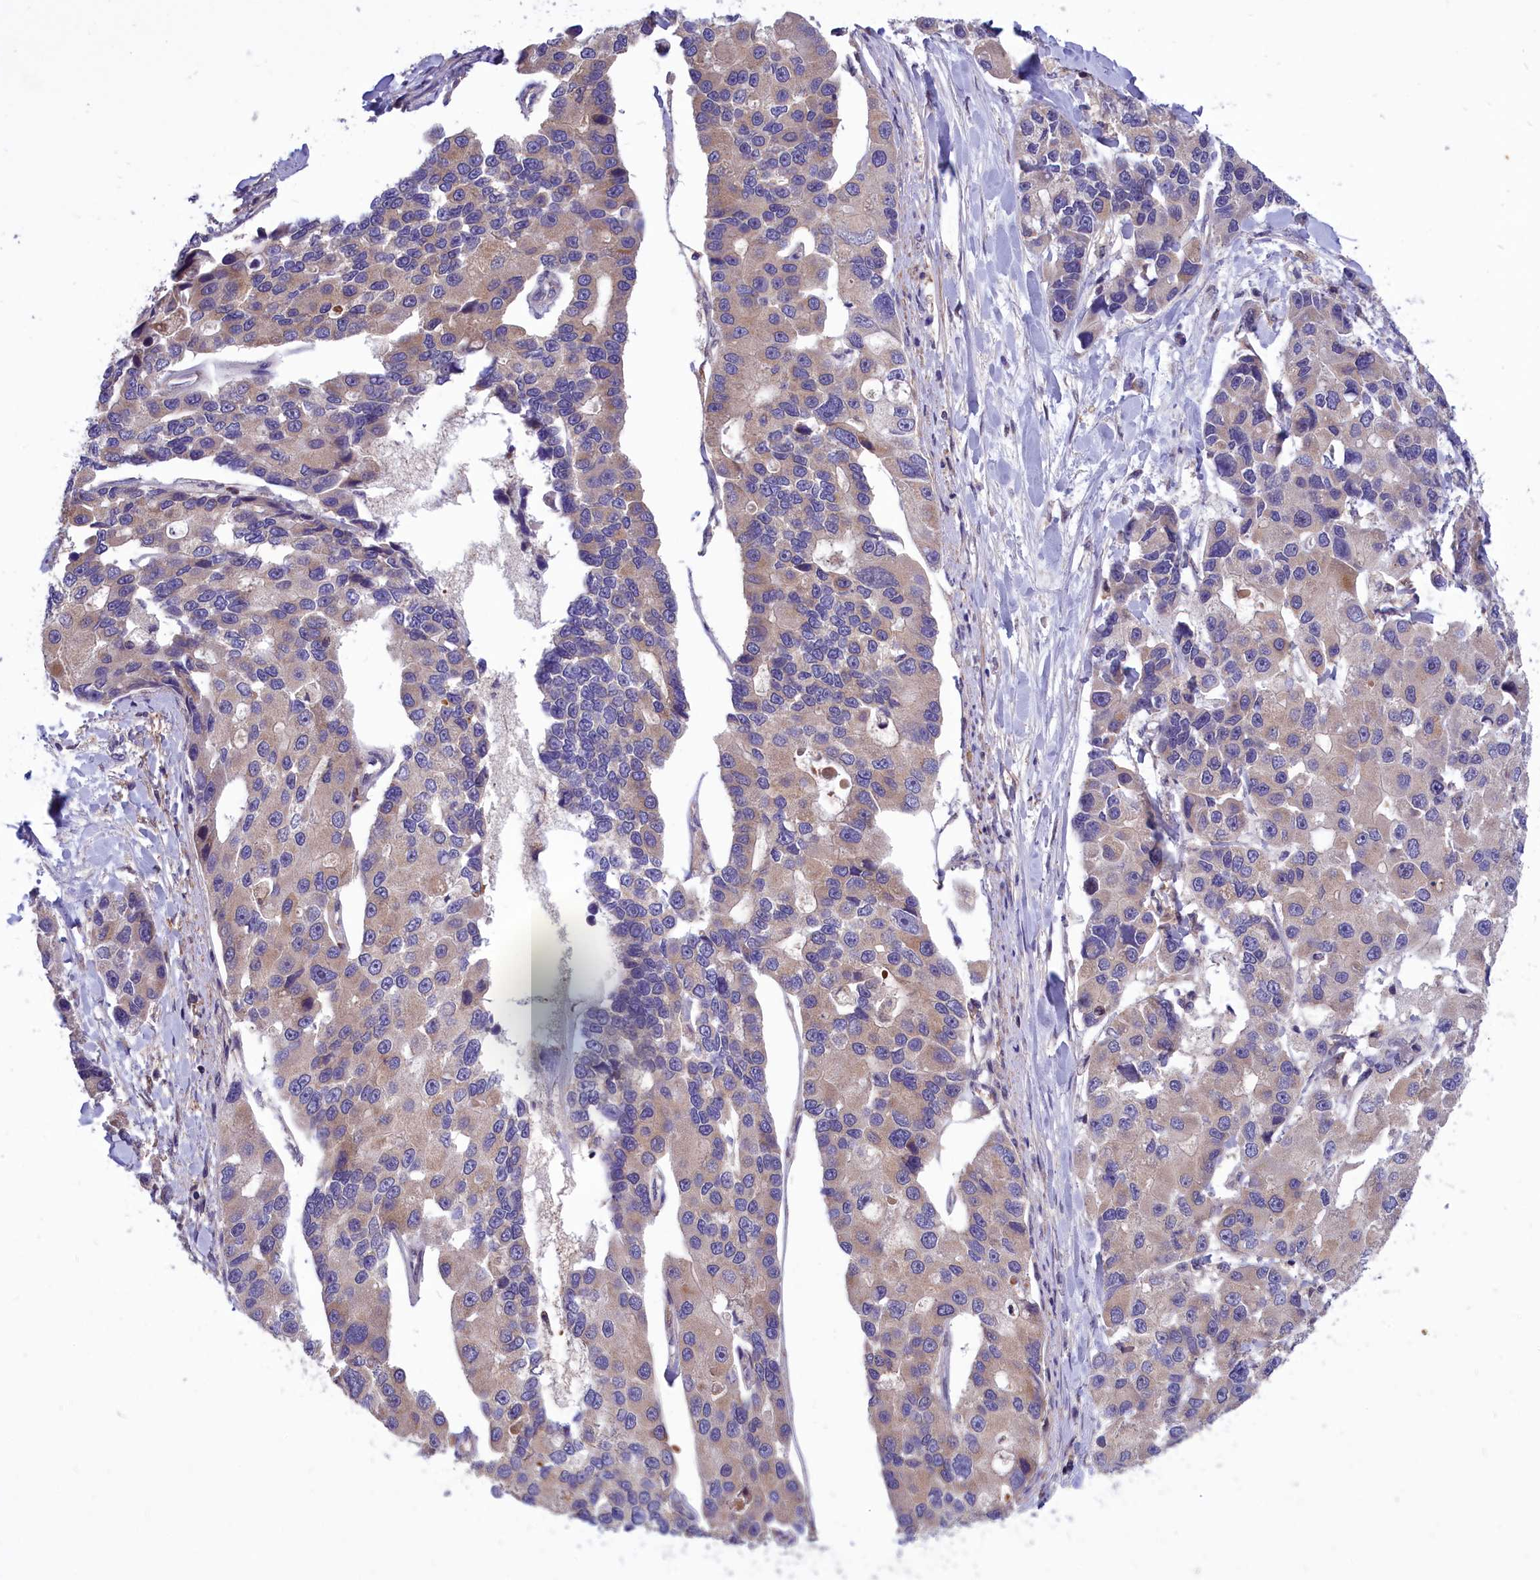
{"staining": {"intensity": "weak", "quantity": "25%-75%", "location": "cytoplasmic/membranous"}, "tissue": "lung cancer", "cell_type": "Tumor cells", "image_type": "cancer", "snomed": [{"axis": "morphology", "description": "Adenocarcinoma, NOS"}, {"axis": "topography", "description": "Lung"}], "caption": "Adenocarcinoma (lung) stained for a protein displays weak cytoplasmic/membranous positivity in tumor cells.", "gene": "AMDHD2", "patient": {"sex": "female", "age": 54}}